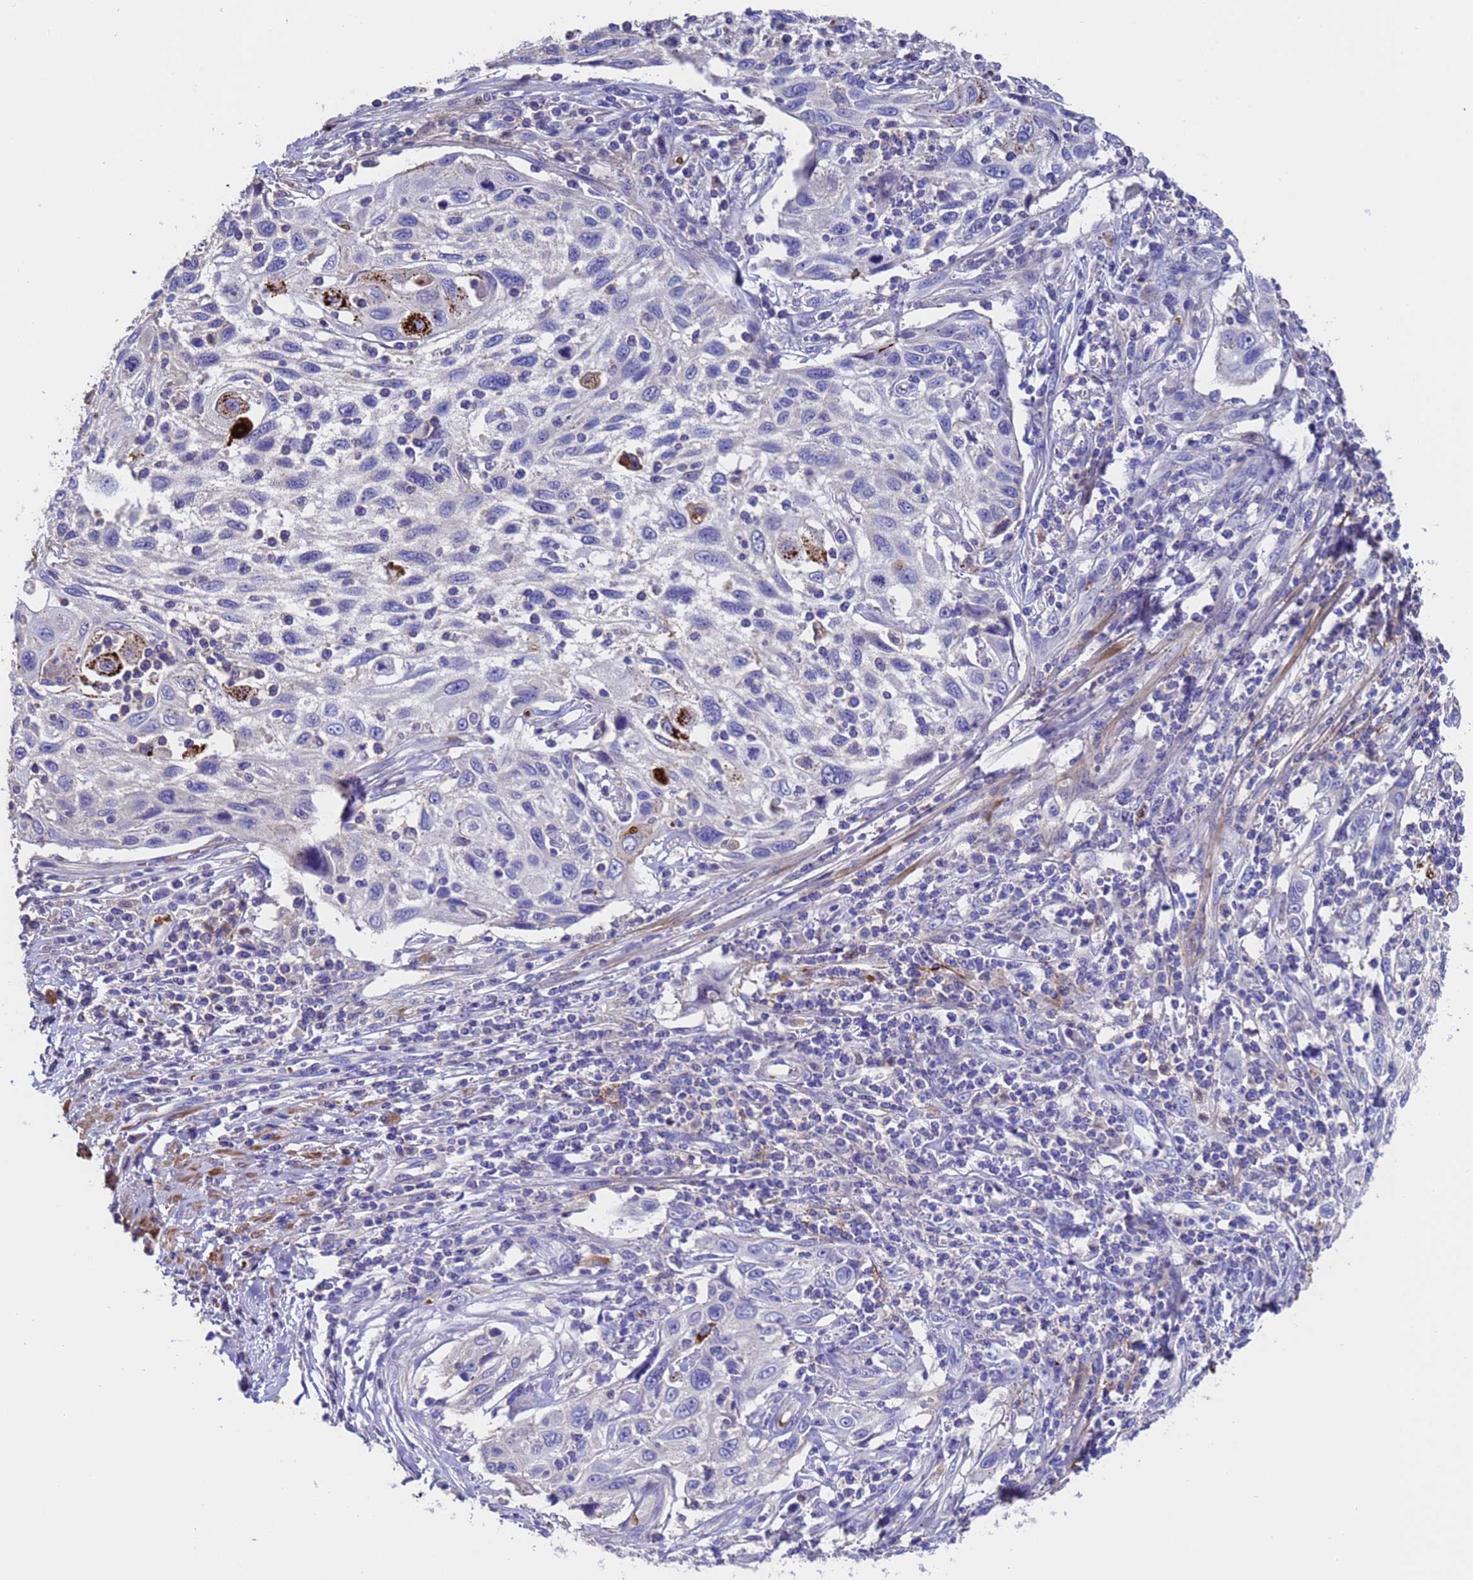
{"staining": {"intensity": "negative", "quantity": "none", "location": "none"}, "tissue": "cervical cancer", "cell_type": "Tumor cells", "image_type": "cancer", "snomed": [{"axis": "morphology", "description": "Squamous cell carcinoma, NOS"}, {"axis": "topography", "description": "Cervix"}], "caption": "This is an immunohistochemistry (IHC) micrograph of cervical cancer. There is no staining in tumor cells.", "gene": "ELP6", "patient": {"sex": "female", "age": 70}}